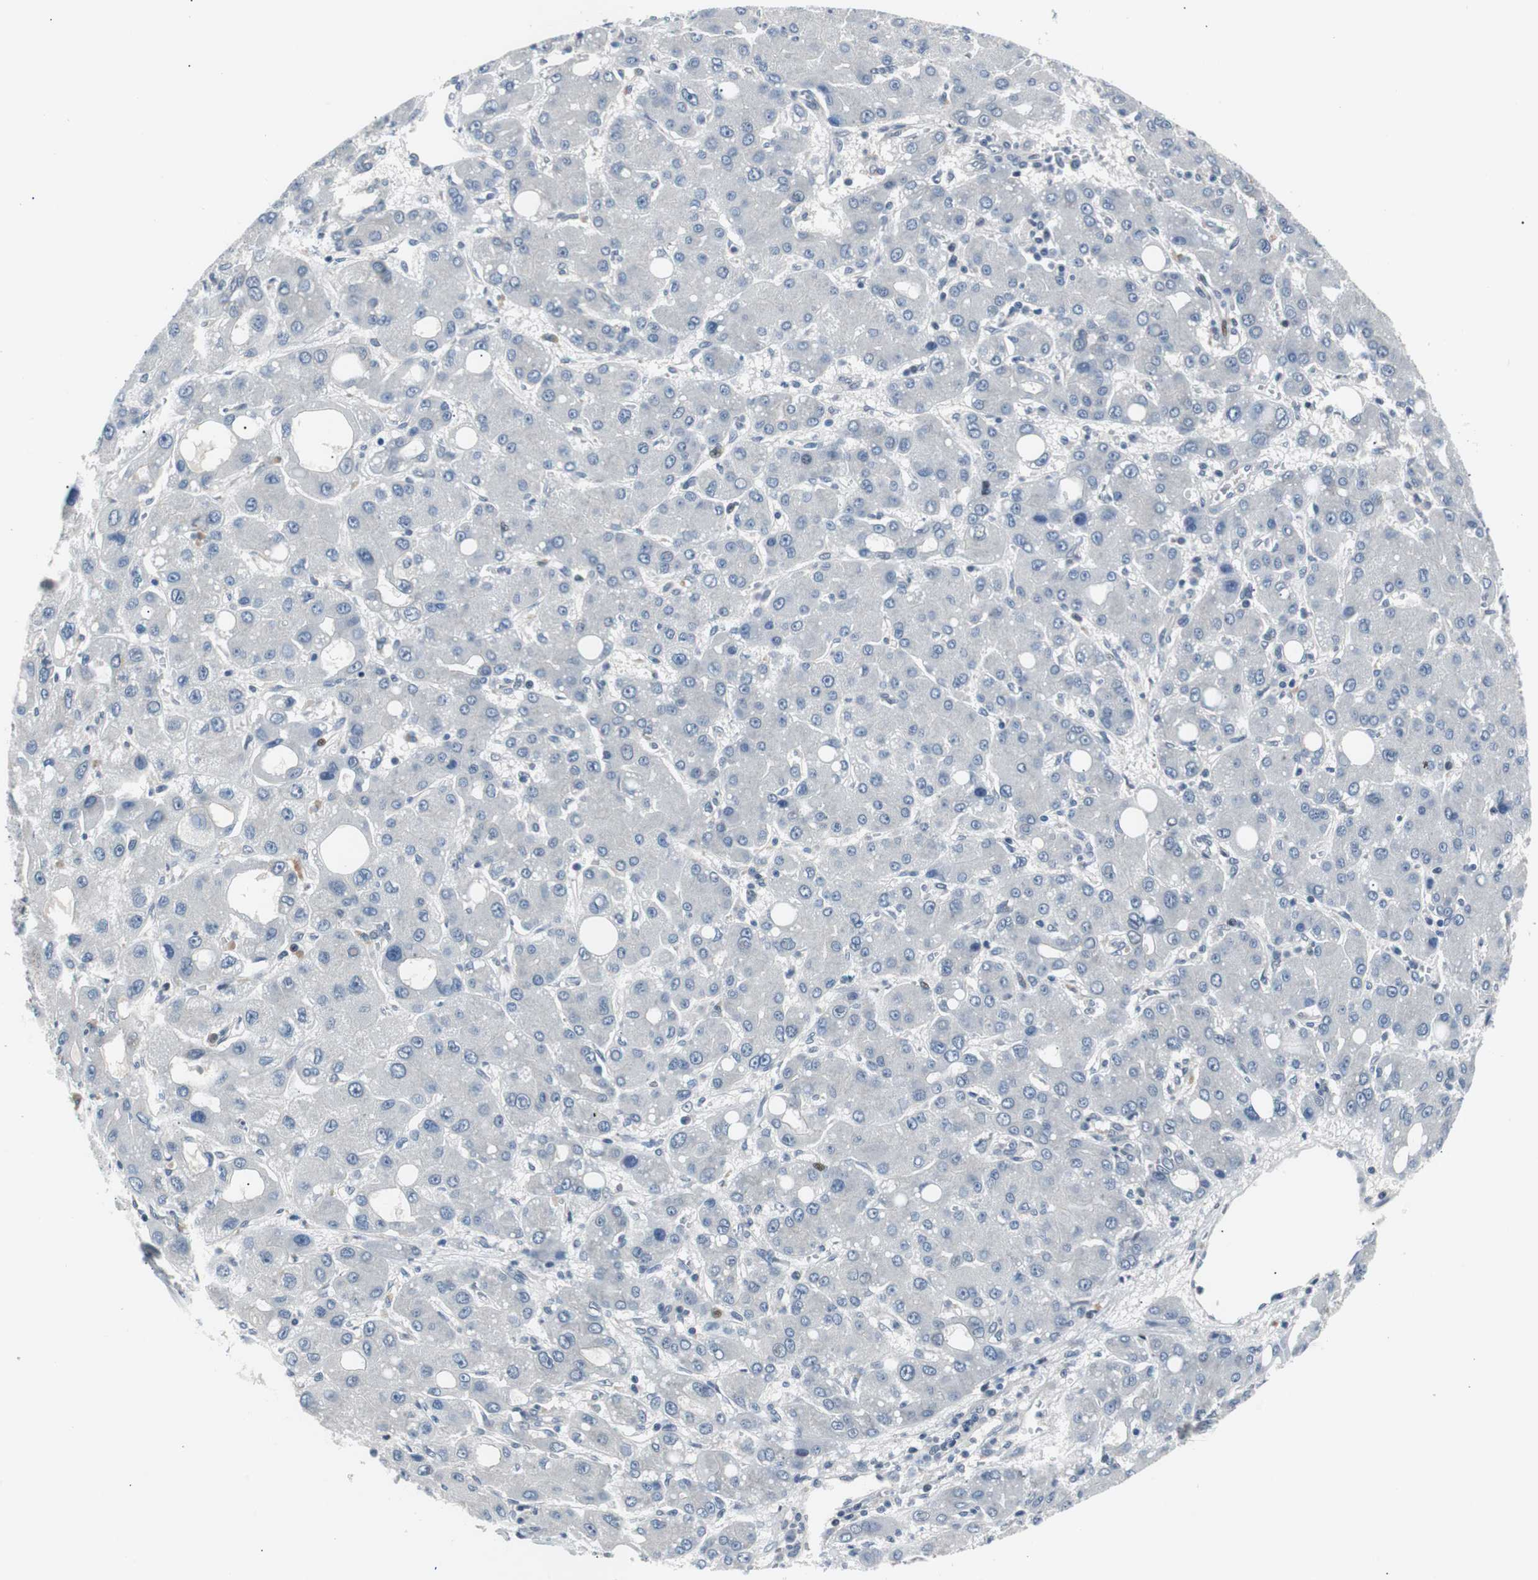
{"staining": {"intensity": "negative", "quantity": "none", "location": "none"}, "tissue": "liver cancer", "cell_type": "Tumor cells", "image_type": "cancer", "snomed": [{"axis": "morphology", "description": "Carcinoma, Hepatocellular, NOS"}, {"axis": "topography", "description": "Liver"}], "caption": "Immunohistochemical staining of hepatocellular carcinoma (liver) shows no significant staining in tumor cells.", "gene": "MAP2K4", "patient": {"sex": "male", "age": 55}}